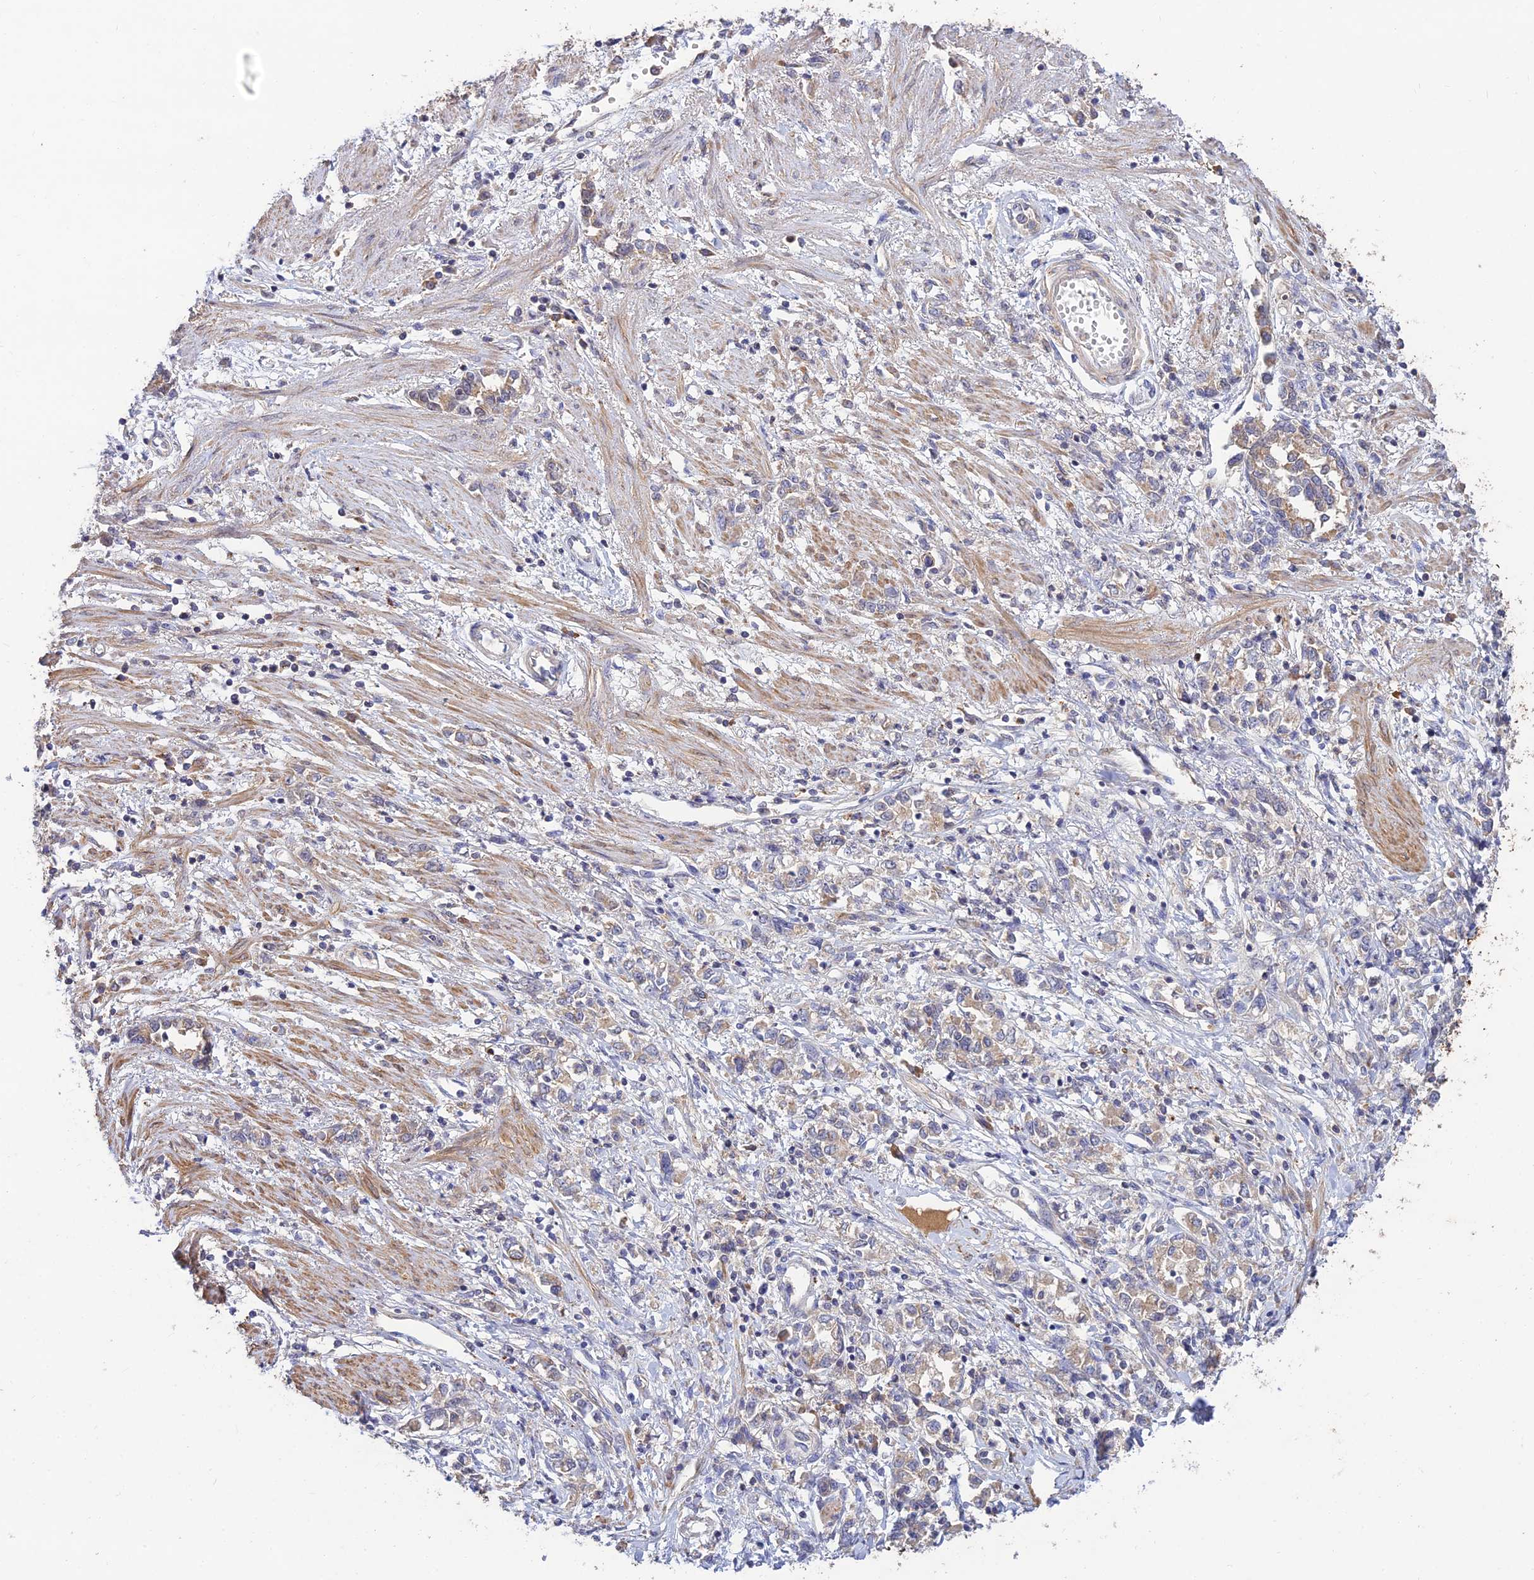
{"staining": {"intensity": "negative", "quantity": "none", "location": "none"}, "tissue": "stomach cancer", "cell_type": "Tumor cells", "image_type": "cancer", "snomed": [{"axis": "morphology", "description": "Adenocarcinoma, NOS"}, {"axis": "topography", "description": "Stomach"}], "caption": "Immunohistochemistry (IHC) of human adenocarcinoma (stomach) shows no positivity in tumor cells. The staining was performed using DAB (3,3'-diaminobenzidine) to visualize the protein expression in brown, while the nuclei were stained in blue with hematoxylin (Magnification: 20x).", "gene": "ACSM5", "patient": {"sex": "female", "age": 76}}